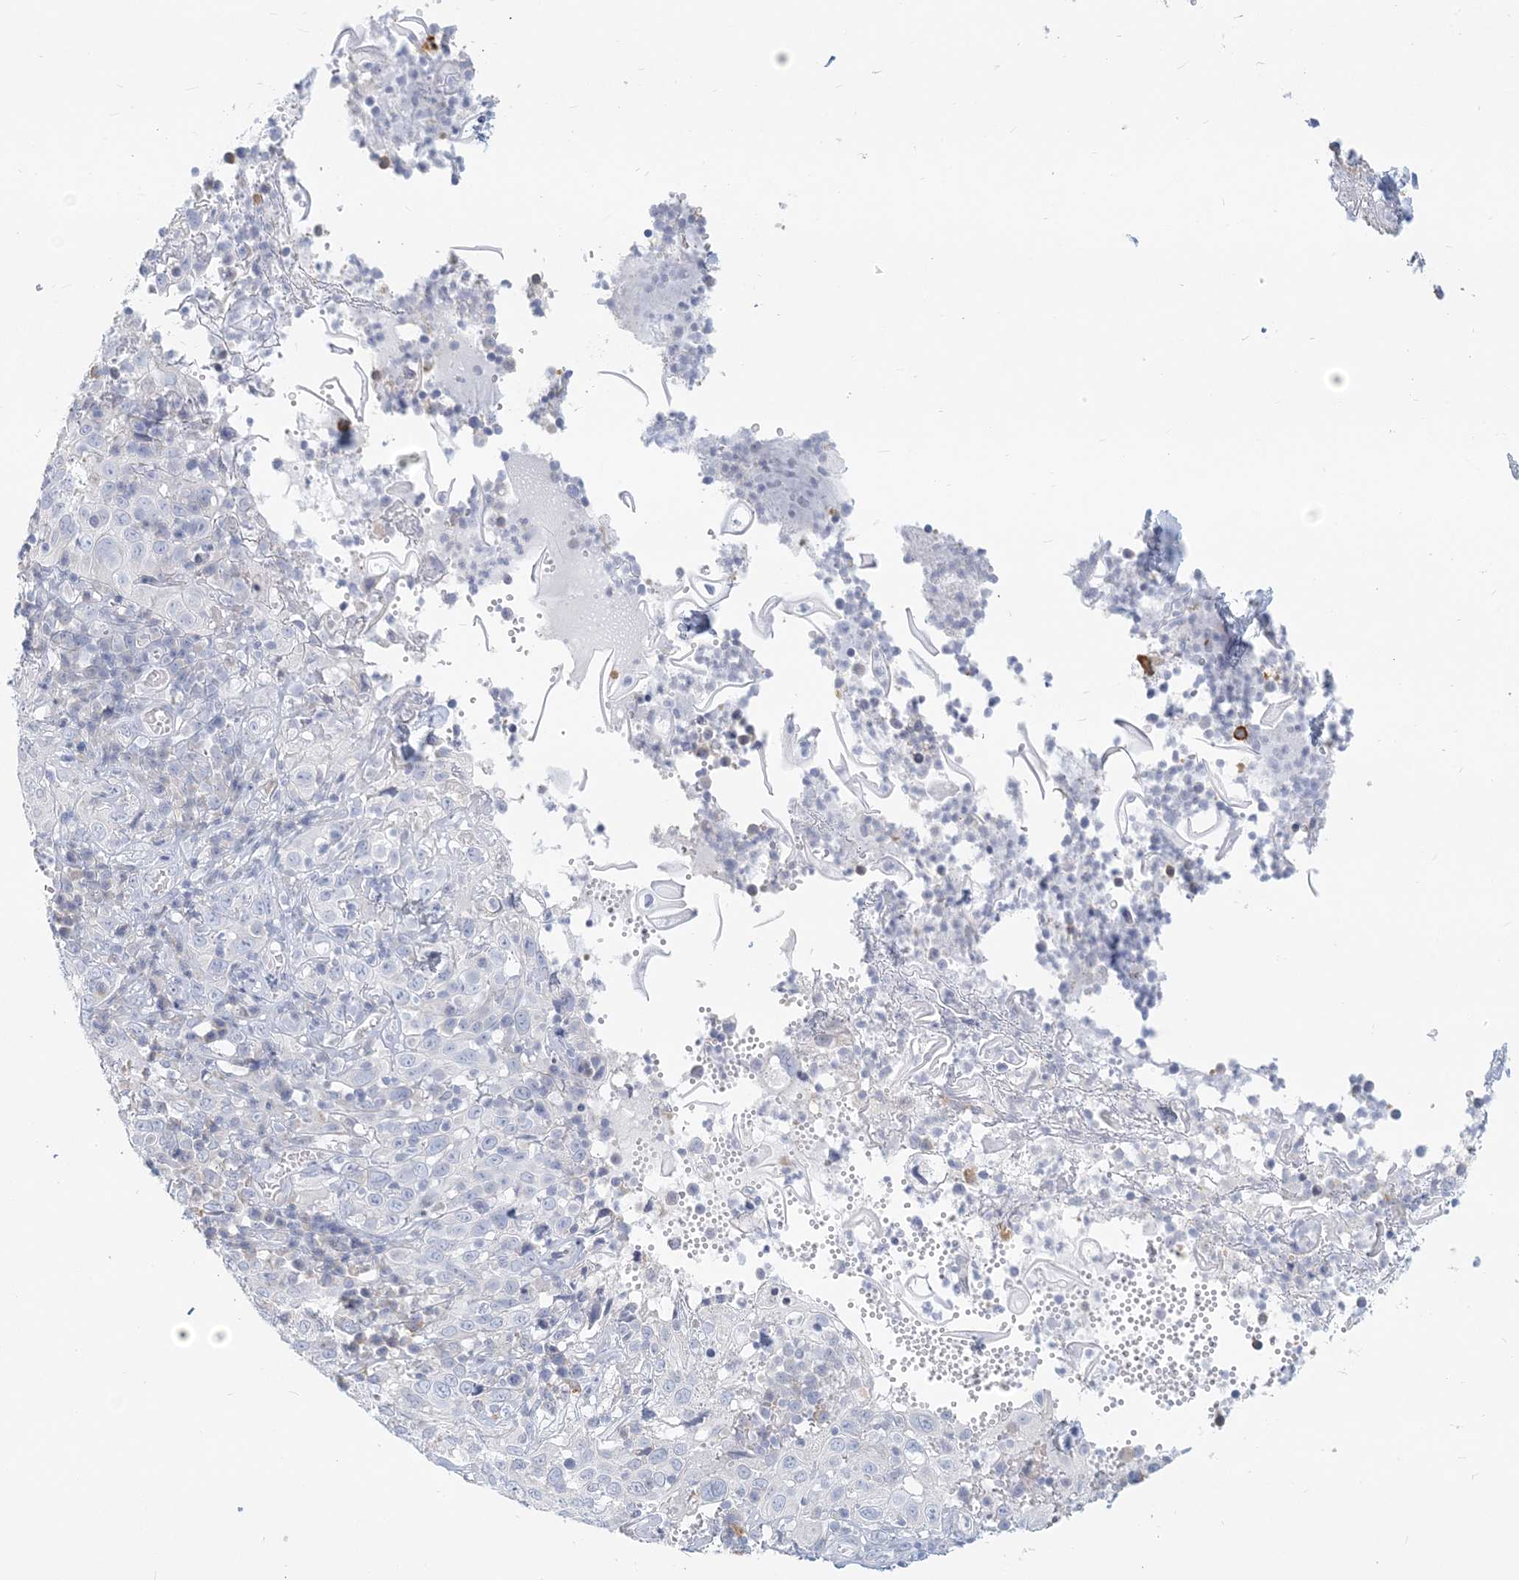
{"staining": {"intensity": "negative", "quantity": "none", "location": "none"}, "tissue": "cervical cancer", "cell_type": "Tumor cells", "image_type": "cancer", "snomed": [{"axis": "morphology", "description": "Squamous cell carcinoma, NOS"}, {"axis": "topography", "description": "Cervix"}], "caption": "The micrograph exhibits no significant staining in tumor cells of squamous cell carcinoma (cervical). The staining was performed using DAB (3,3'-diaminobenzidine) to visualize the protein expression in brown, while the nuclei were stained in blue with hematoxylin (Magnification: 20x).", "gene": "CSN1S1", "patient": {"sex": "female", "age": 46}}